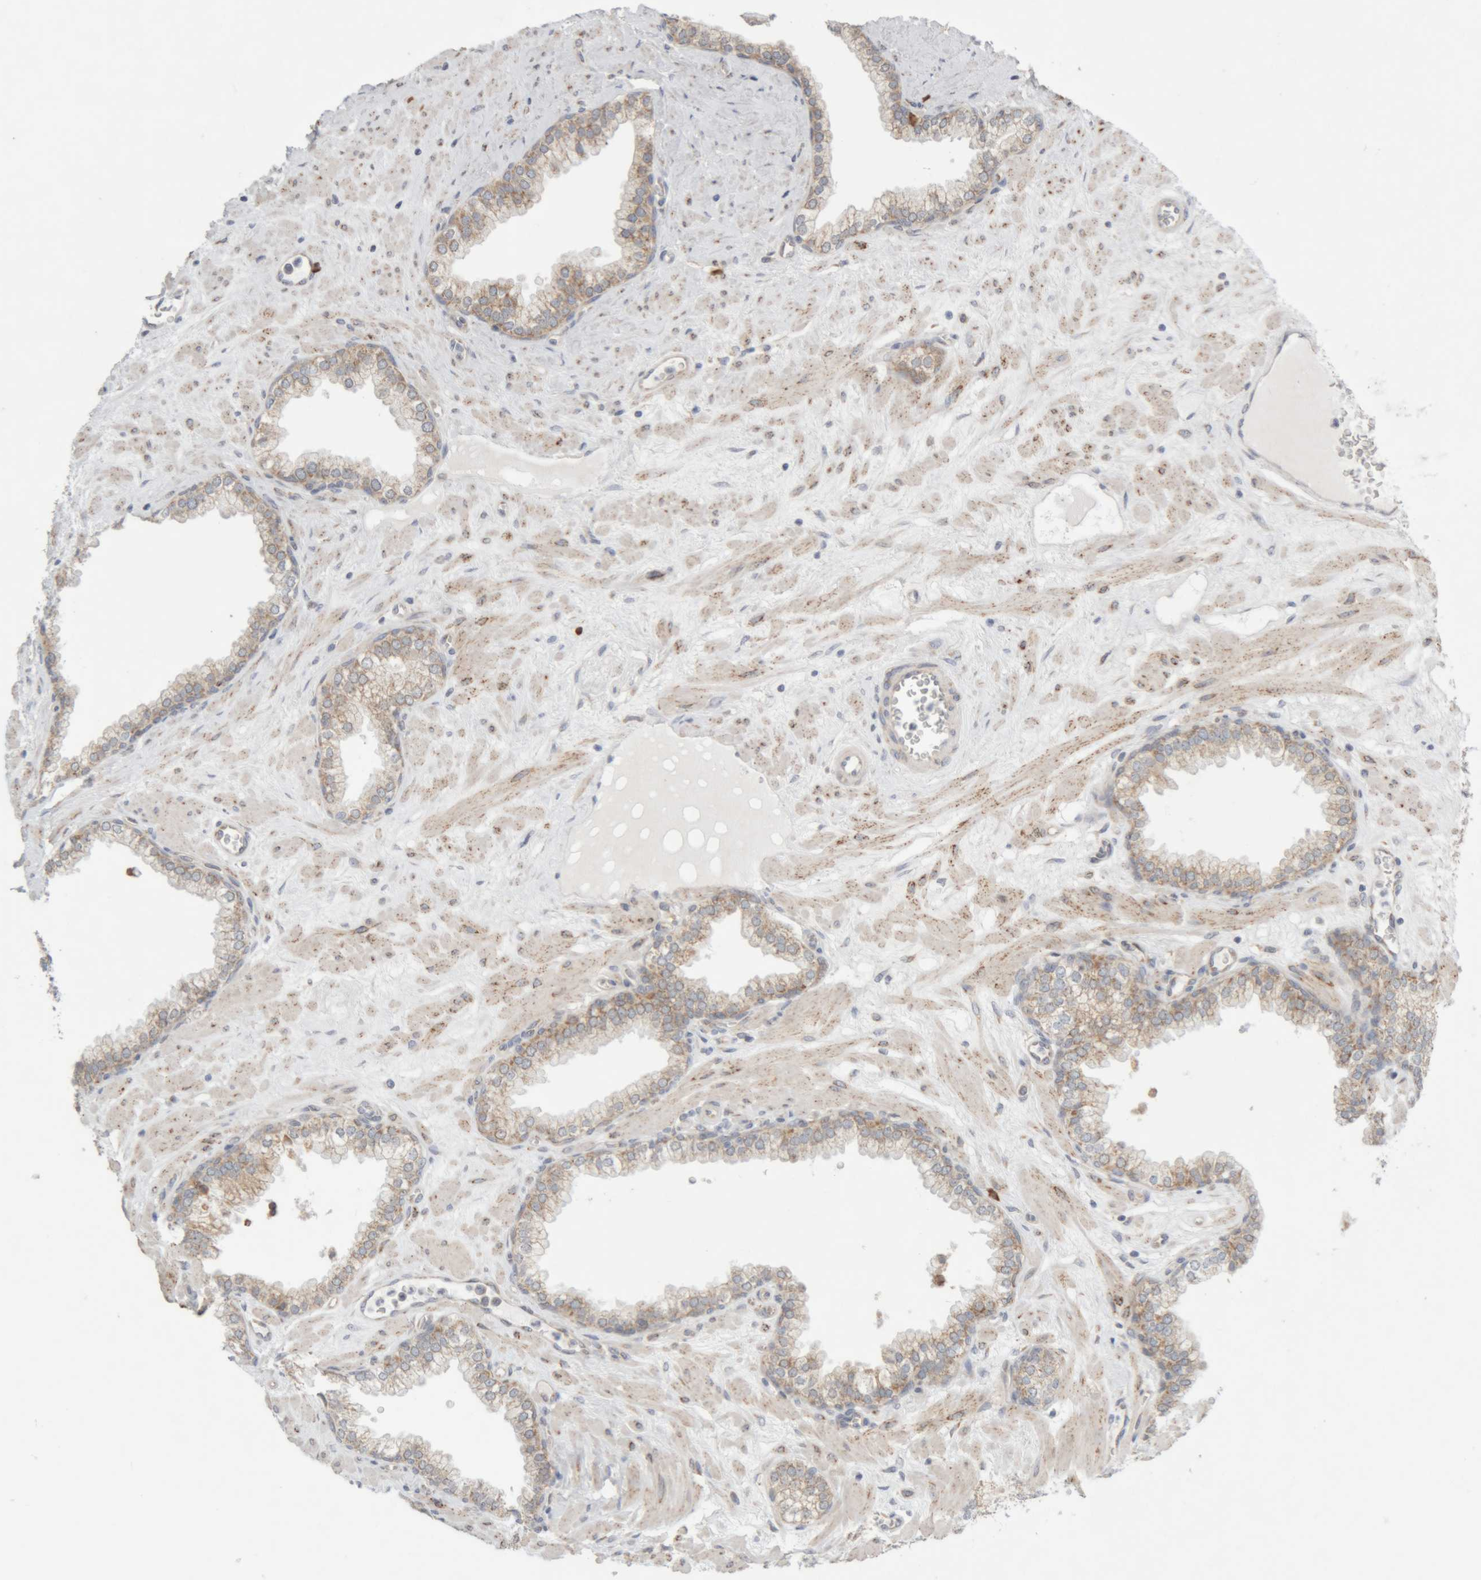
{"staining": {"intensity": "moderate", "quantity": ">75%", "location": "cytoplasmic/membranous"}, "tissue": "prostate", "cell_type": "Glandular cells", "image_type": "normal", "snomed": [{"axis": "morphology", "description": "Normal tissue, NOS"}, {"axis": "morphology", "description": "Urothelial carcinoma, Low grade"}, {"axis": "topography", "description": "Urinary bladder"}, {"axis": "topography", "description": "Prostate"}], "caption": "Immunohistochemistry (DAB (3,3'-diaminobenzidine)) staining of normal human prostate shows moderate cytoplasmic/membranous protein positivity in about >75% of glandular cells.", "gene": "RPN2", "patient": {"sex": "male", "age": 60}}